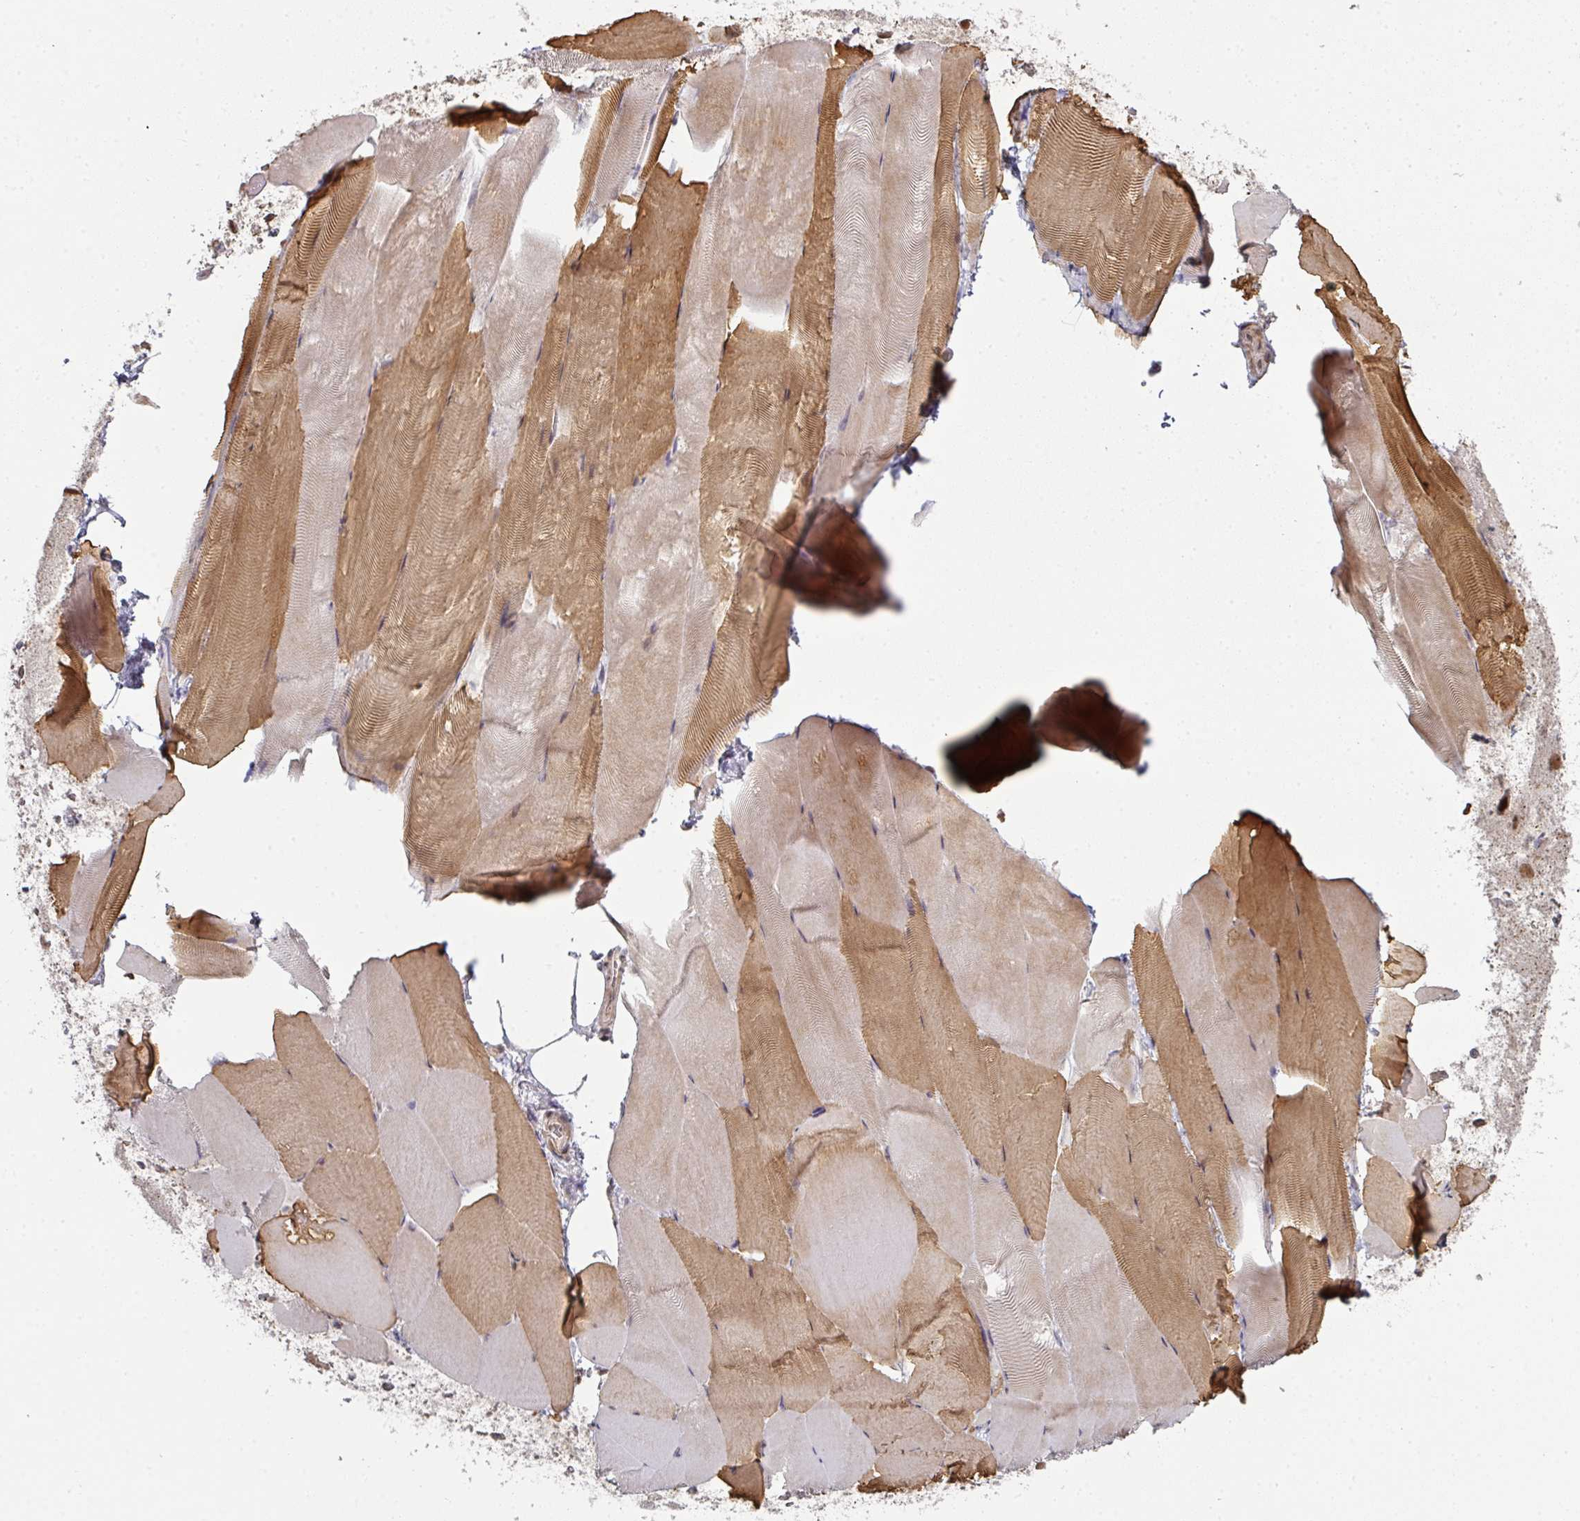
{"staining": {"intensity": "moderate", "quantity": "25%-75%", "location": "cytoplasmic/membranous,nuclear"}, "tissue": "skeletal muscle", "cell_type": "Myocytes", "image_type": "normal", "snomed": [{"axis": "morphology", "description": "Normal tissue, NOS"}, {"axis": "topography", "description": "Skeletal muscle"}], "caption": "Immunohistochemistry (IHC) photomicrograph of unremarkable skeletal muscle: skeletal muscle stained using immunohistochemistry (IHC) demonstrates medium levels of moderate protein expression localized specifically in the cytoplasmic/membranous,nuclear of myocytes, appearing as a cytoplasmic/membranous,nuclear brown color.", "gene": "GTF2H3", "patient": {"sex": "female", "age": 64}}